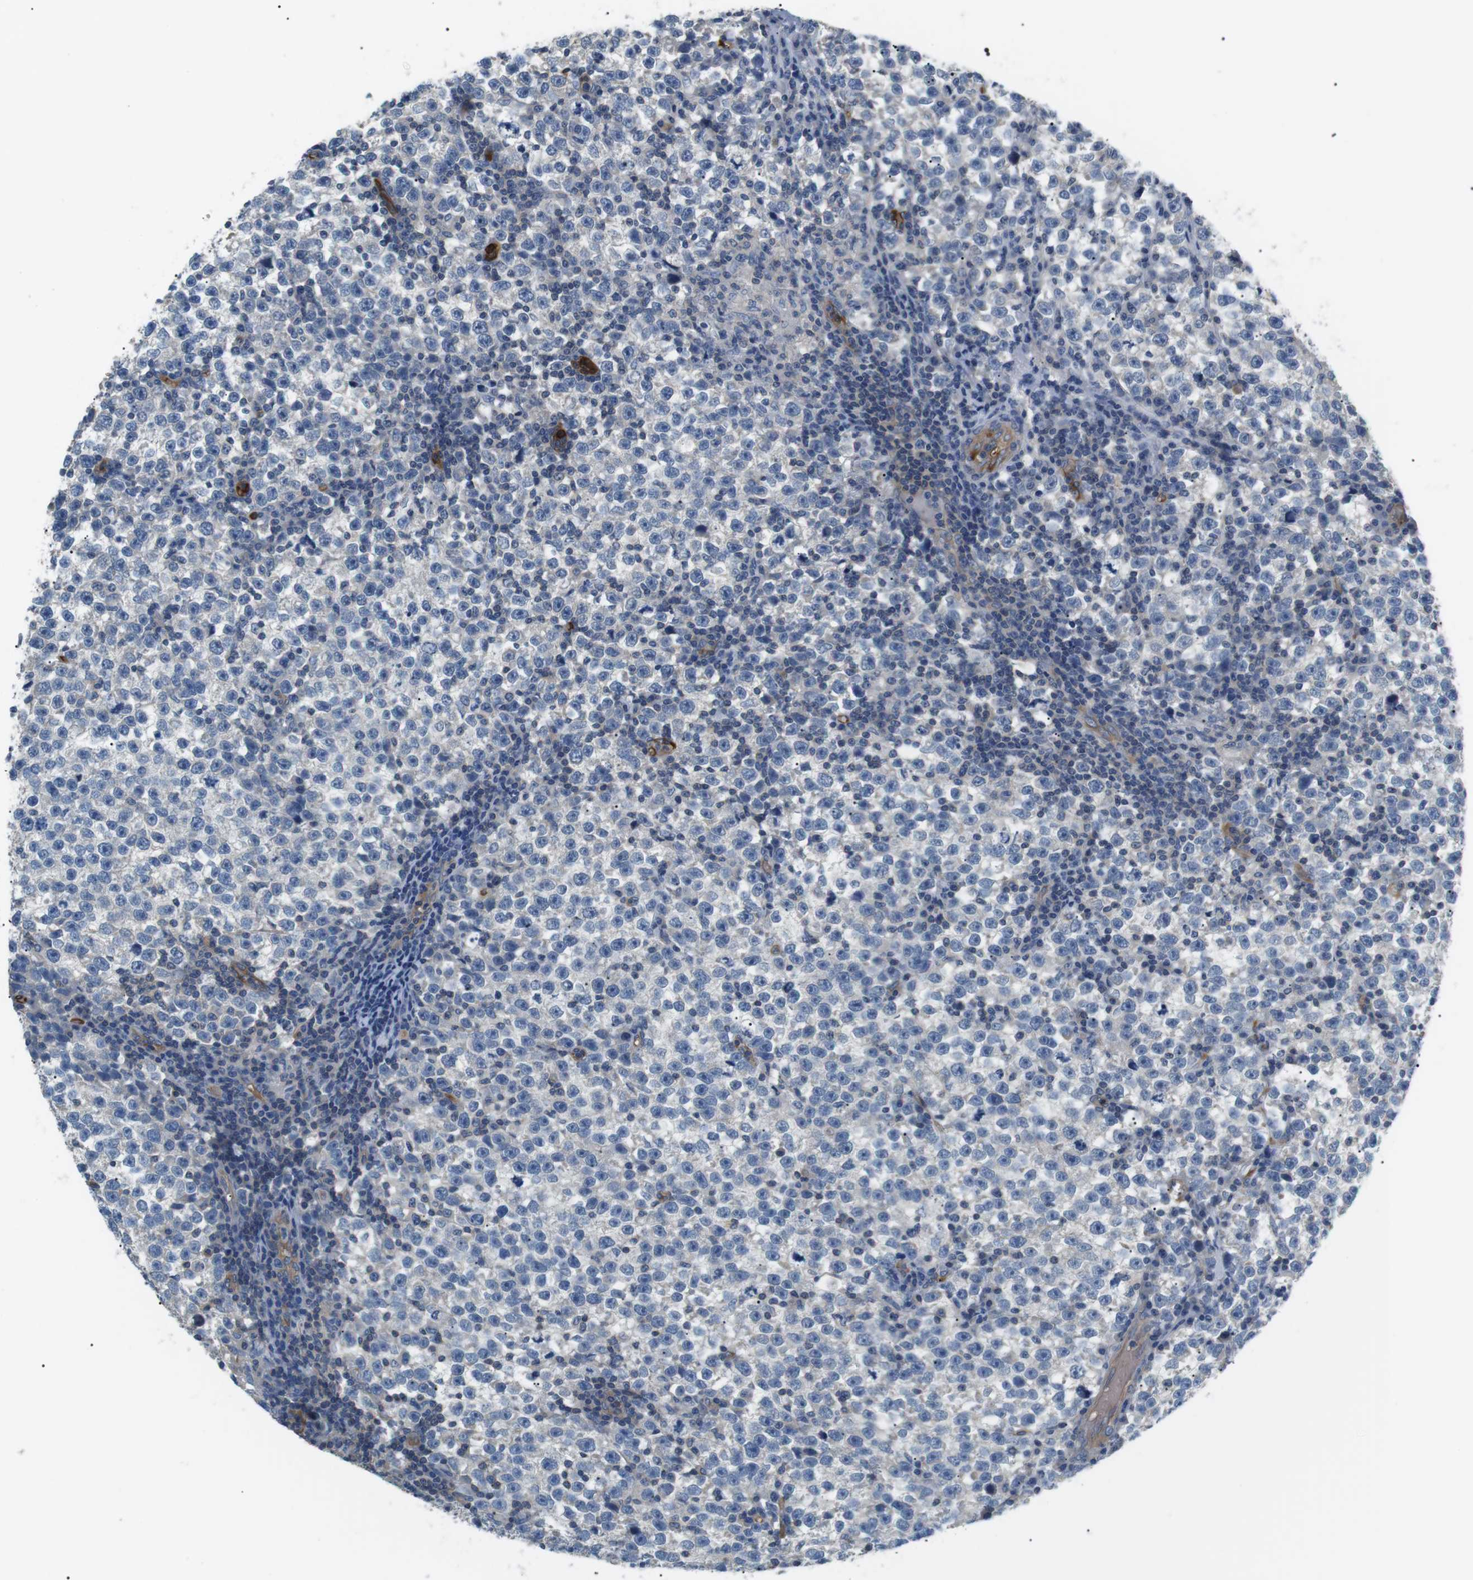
{"staining": {"intensity": "negative", "quantity": "none", "location": "none"}, "tissue": "testis cancer", "cell_type": "Tumor cells", "image_type": "cancer", "snomed": [{"axis": "morphology", "description": "Seminoma, NOS"}, {"axis": "topography", "description": "Testis"}], "caption": "This image is of testis cancer (seminoma) stained with immunohistochemistry to label a protein in brown with the nuclei are counter-stained blue. There is no expression in tumor cells.", "gene": "ADCY10", "patient": {"sex": "male", "age": 43}}